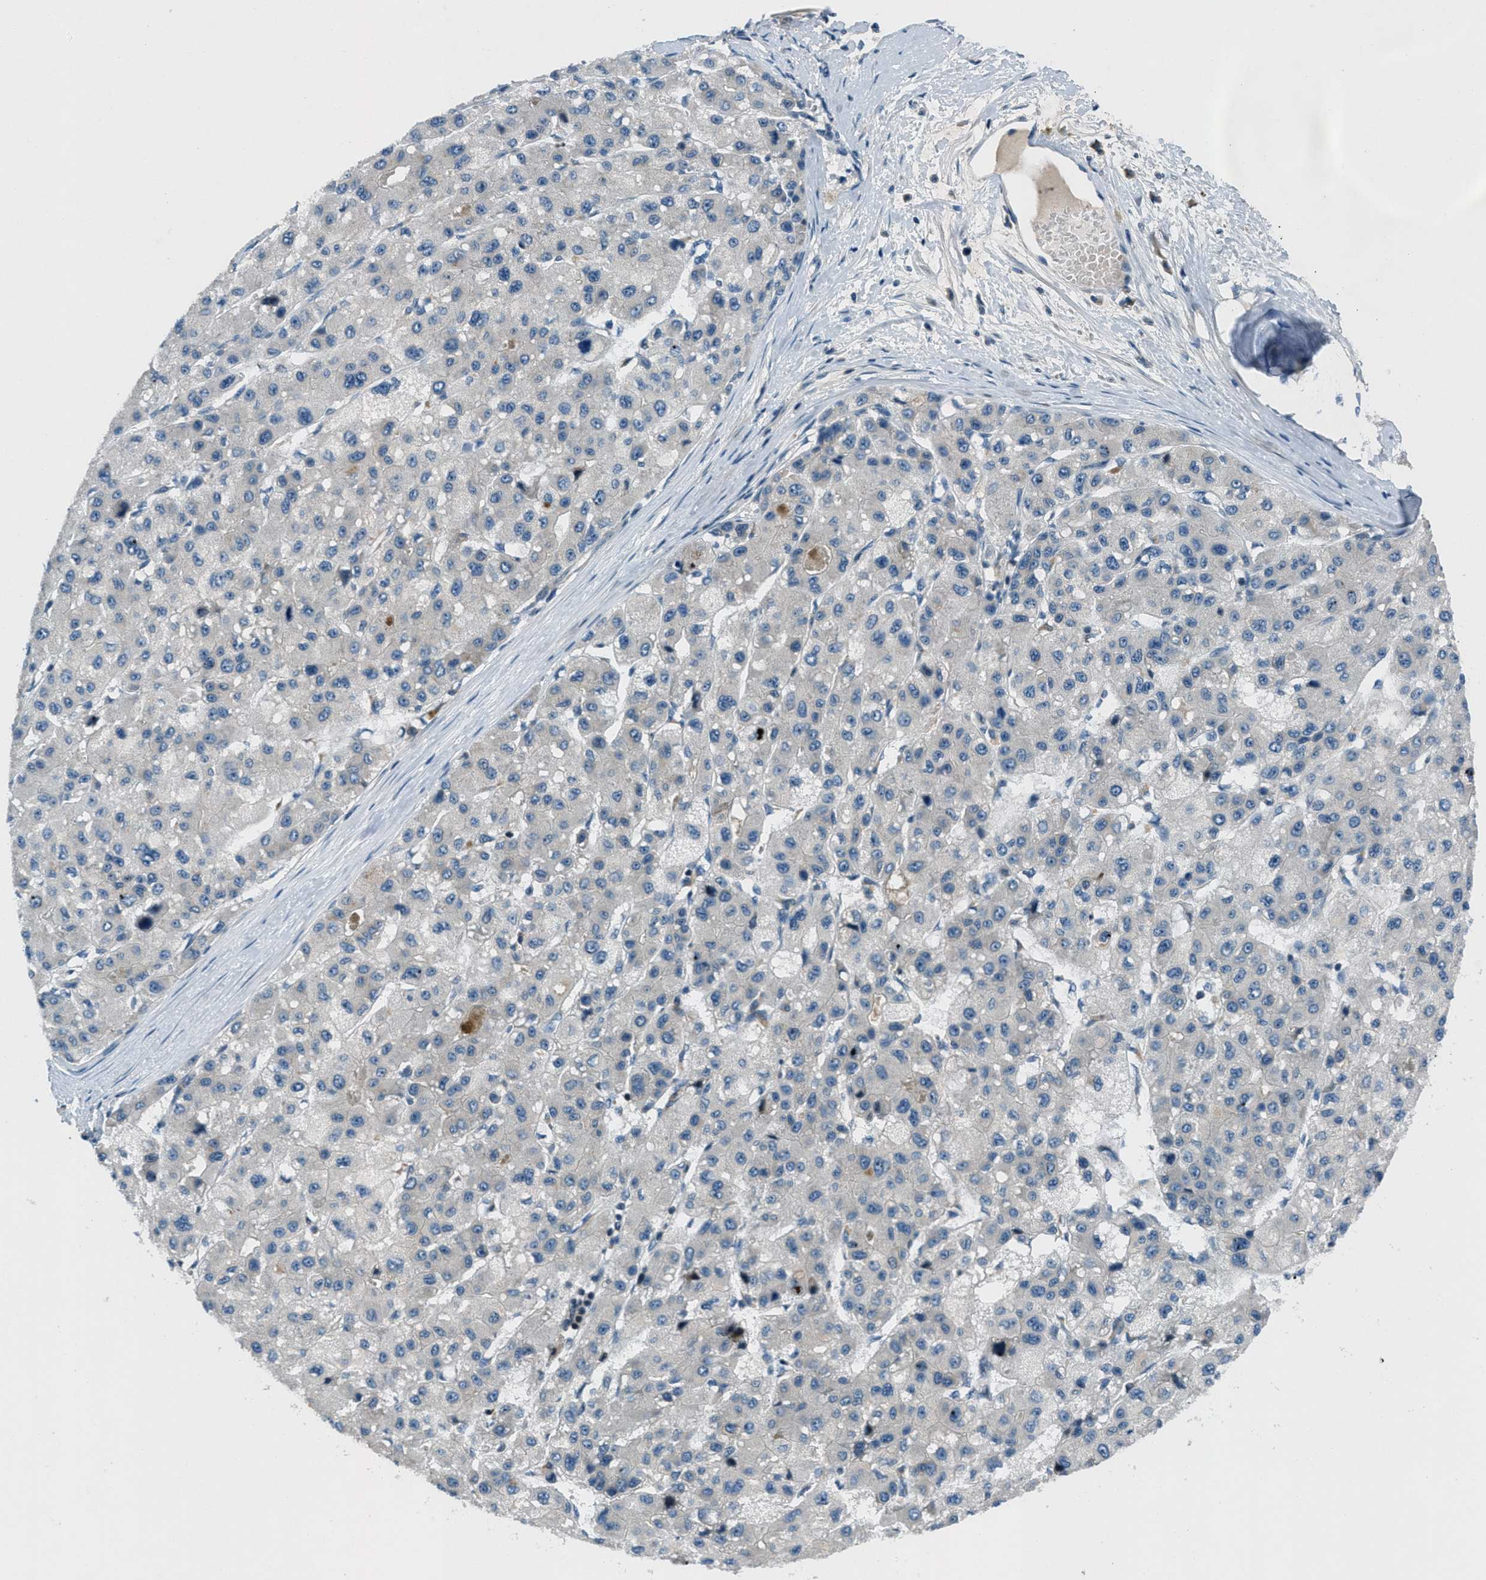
{"staining": {"intensity": "negative", "quantity": "none", "location": "none"}, "tissue": "liver cancer", "cell_type": "Tumor cells", "image_type": "cancer", "snomed": [{"axis": "morphology", "description": "Carcinoma, Hepatocellular, NOS"}, {"axis": "topography", "description": "Liver"}], "caption": "Tumor cells are negative for protein expression in human liver cancer.", "gene": "CLEC2D", "patient": {"sex": "male", "age": 80}}